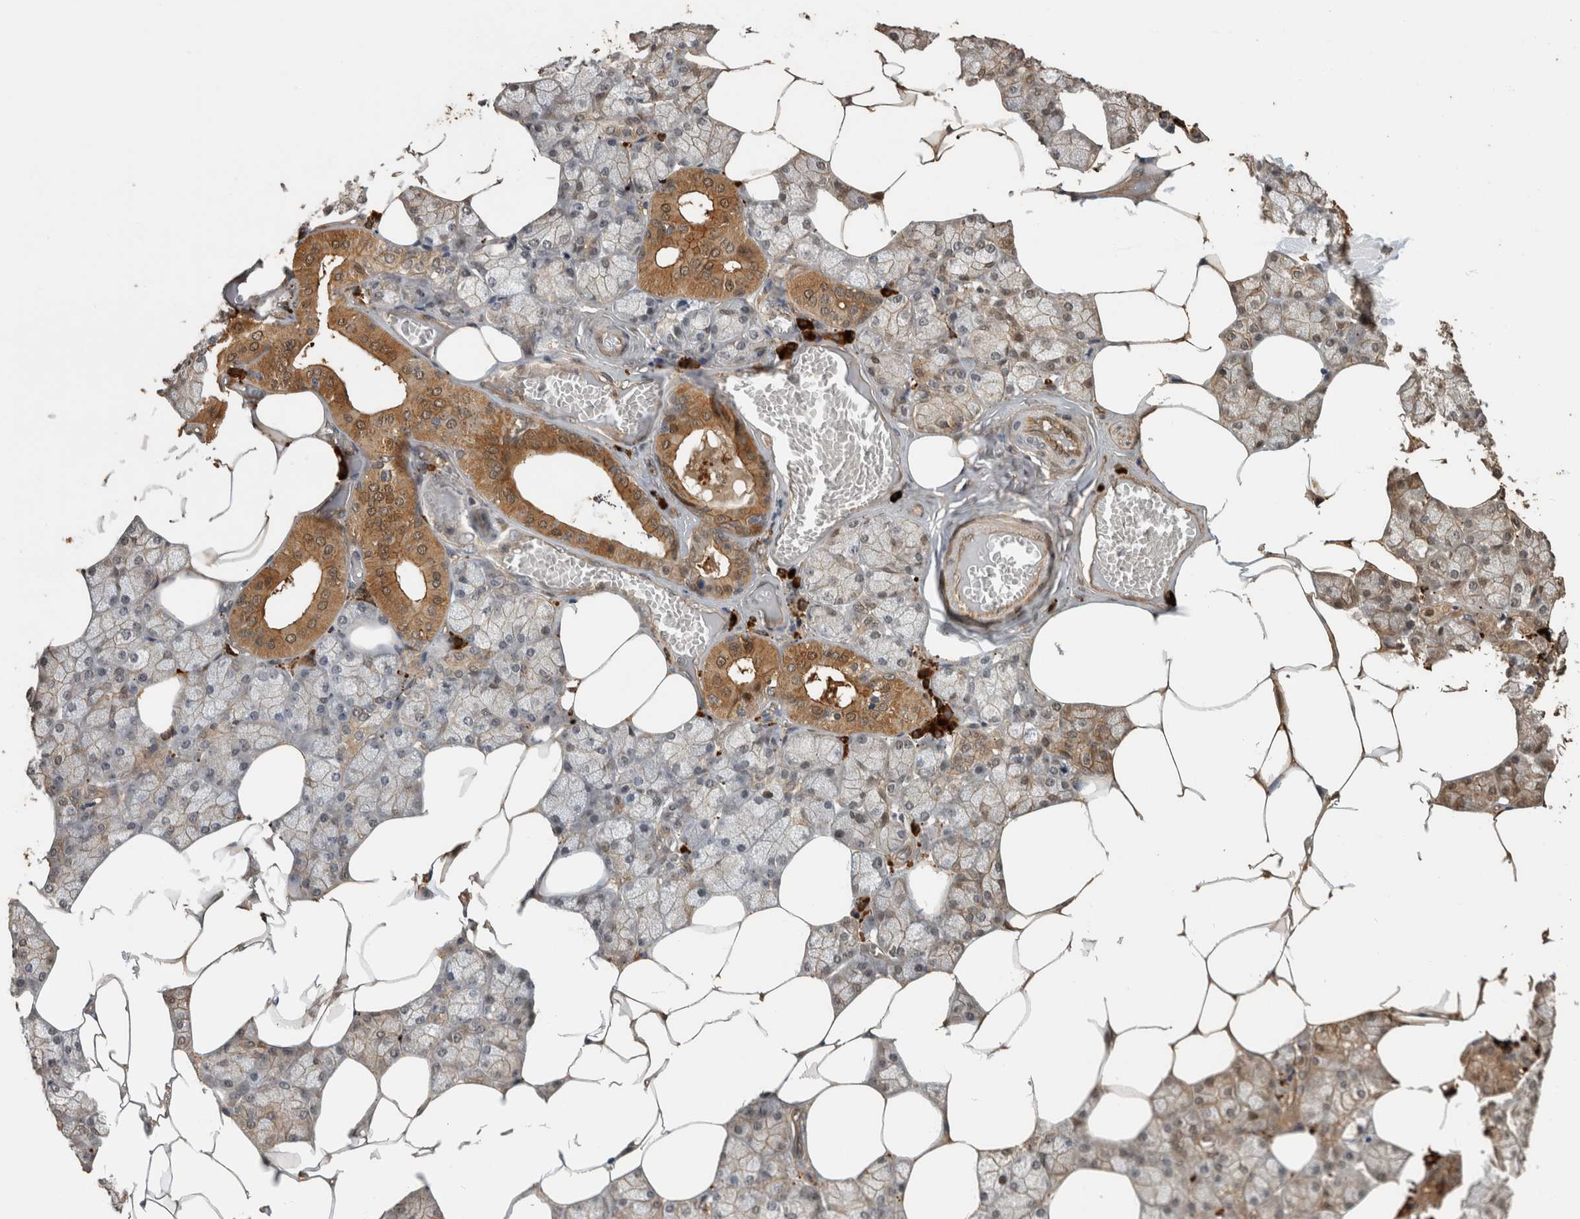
{"staining": {"intensity": "moderate", "quantity": "<25%", "location": "cytoplasmic/membranous"}, "tissue": "salivary gland", "cell_type": "Glandular cells", "image_type": "normal", "snomed": [{"axis": "morphology", "description": "Normal tissue, NOS"}, {"axis": "topography", "description": "Salivary gland"}], "caption": "This micrograph reveals unremarkable salivary gland stained with immunohistochemistry (IHC) to label a protein in brown. The cytoplasmic/membranous of glandular cells show moderate positivity for the protein. Nuclei are counter-stained blue.", "gene": "RHPN1", "patient": {"sex": "male", "age": 62}}